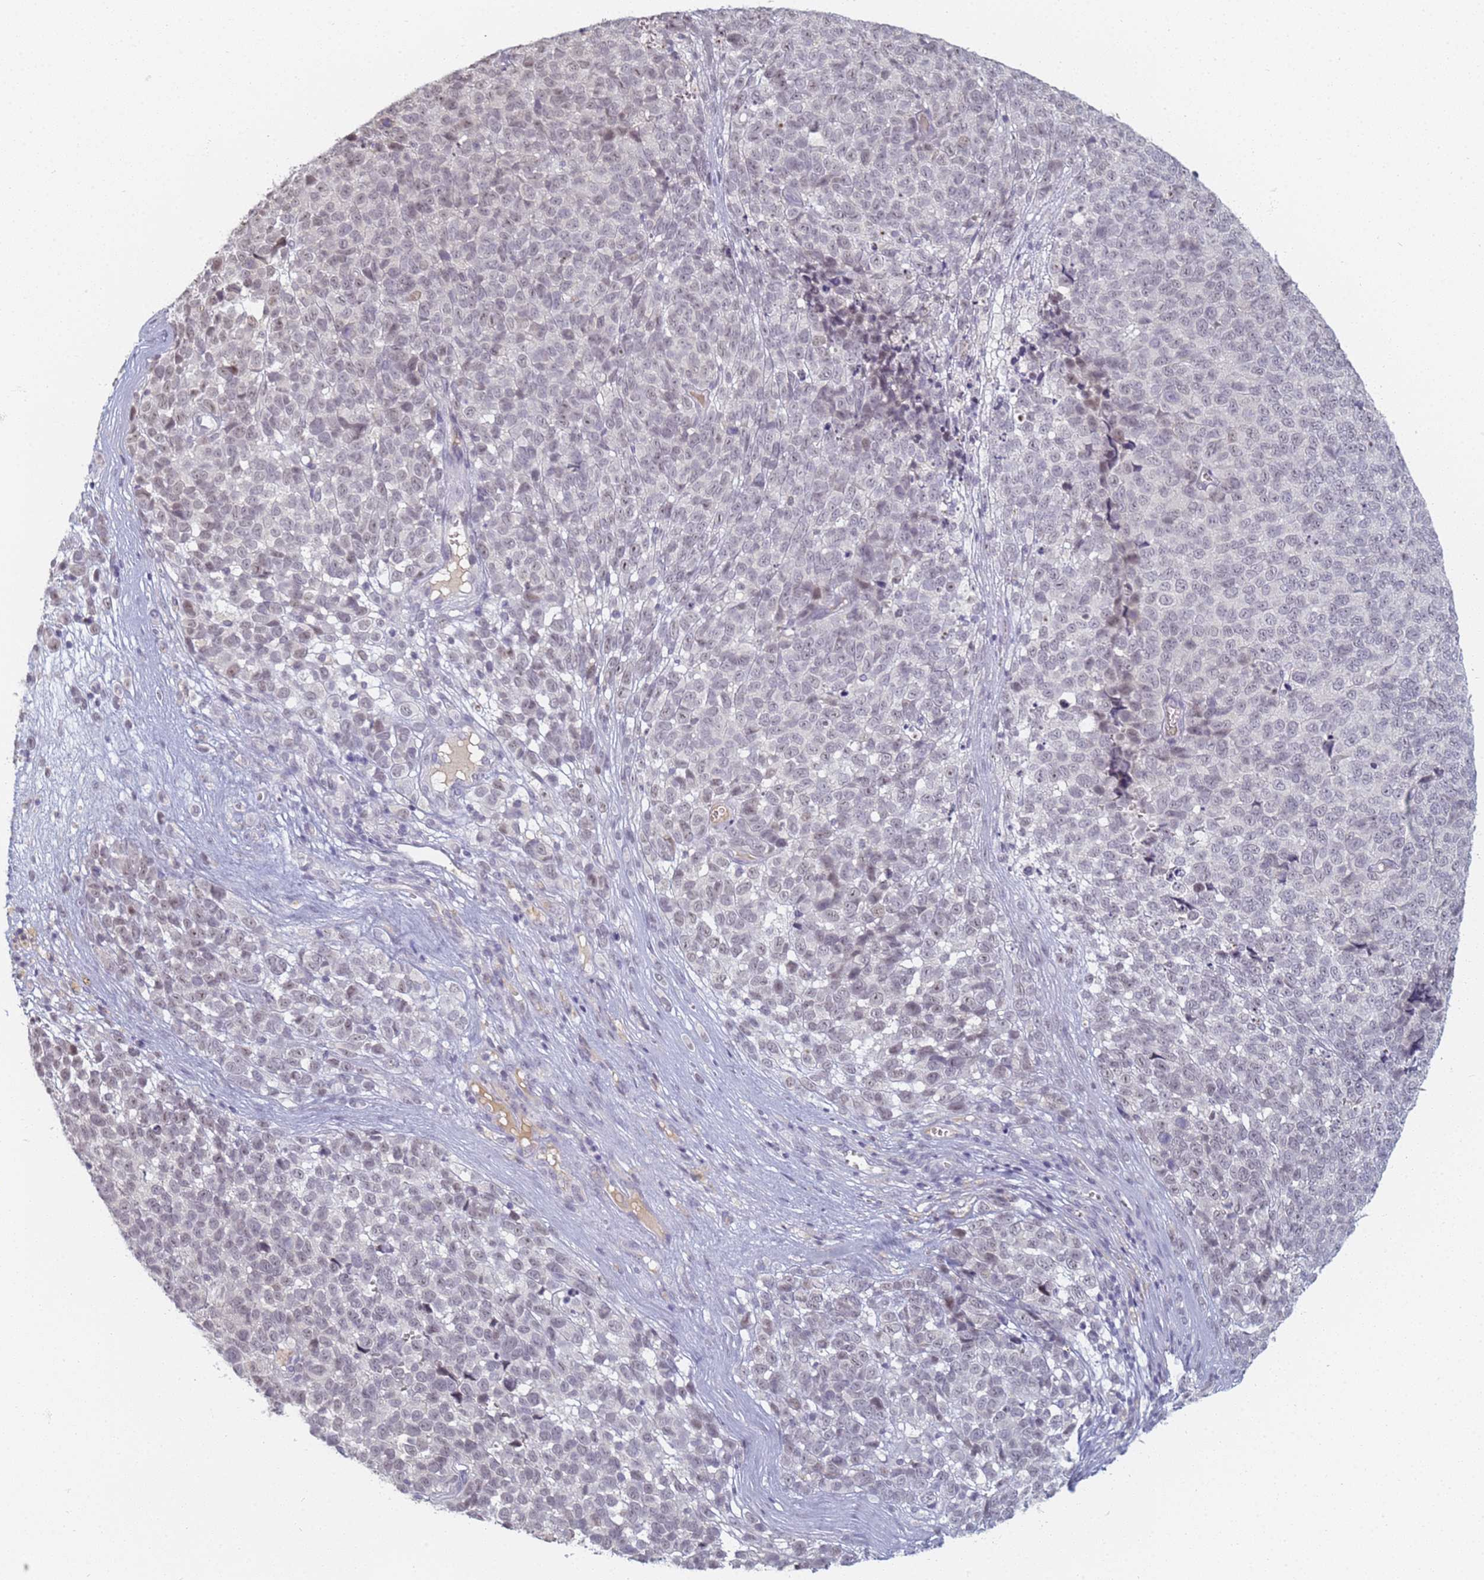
{"staining": {"intensity": "negative", "quantity": "none", "location": "none"}, "tissue": "melanoma", "cell_type": "Tumor cells", "image_type": "cancer", "snomed": [{"axis": "morphology", "description": "Malignant melanoma, NOS"}, {"axis": "topography", "description": "Nose, NOS"}], "caption": "Immunohistochemistry of human melanoma shows no expression in tumor cells.", "gene": "SLC38A9", "patient": {"sex": "female", "age": 48}}